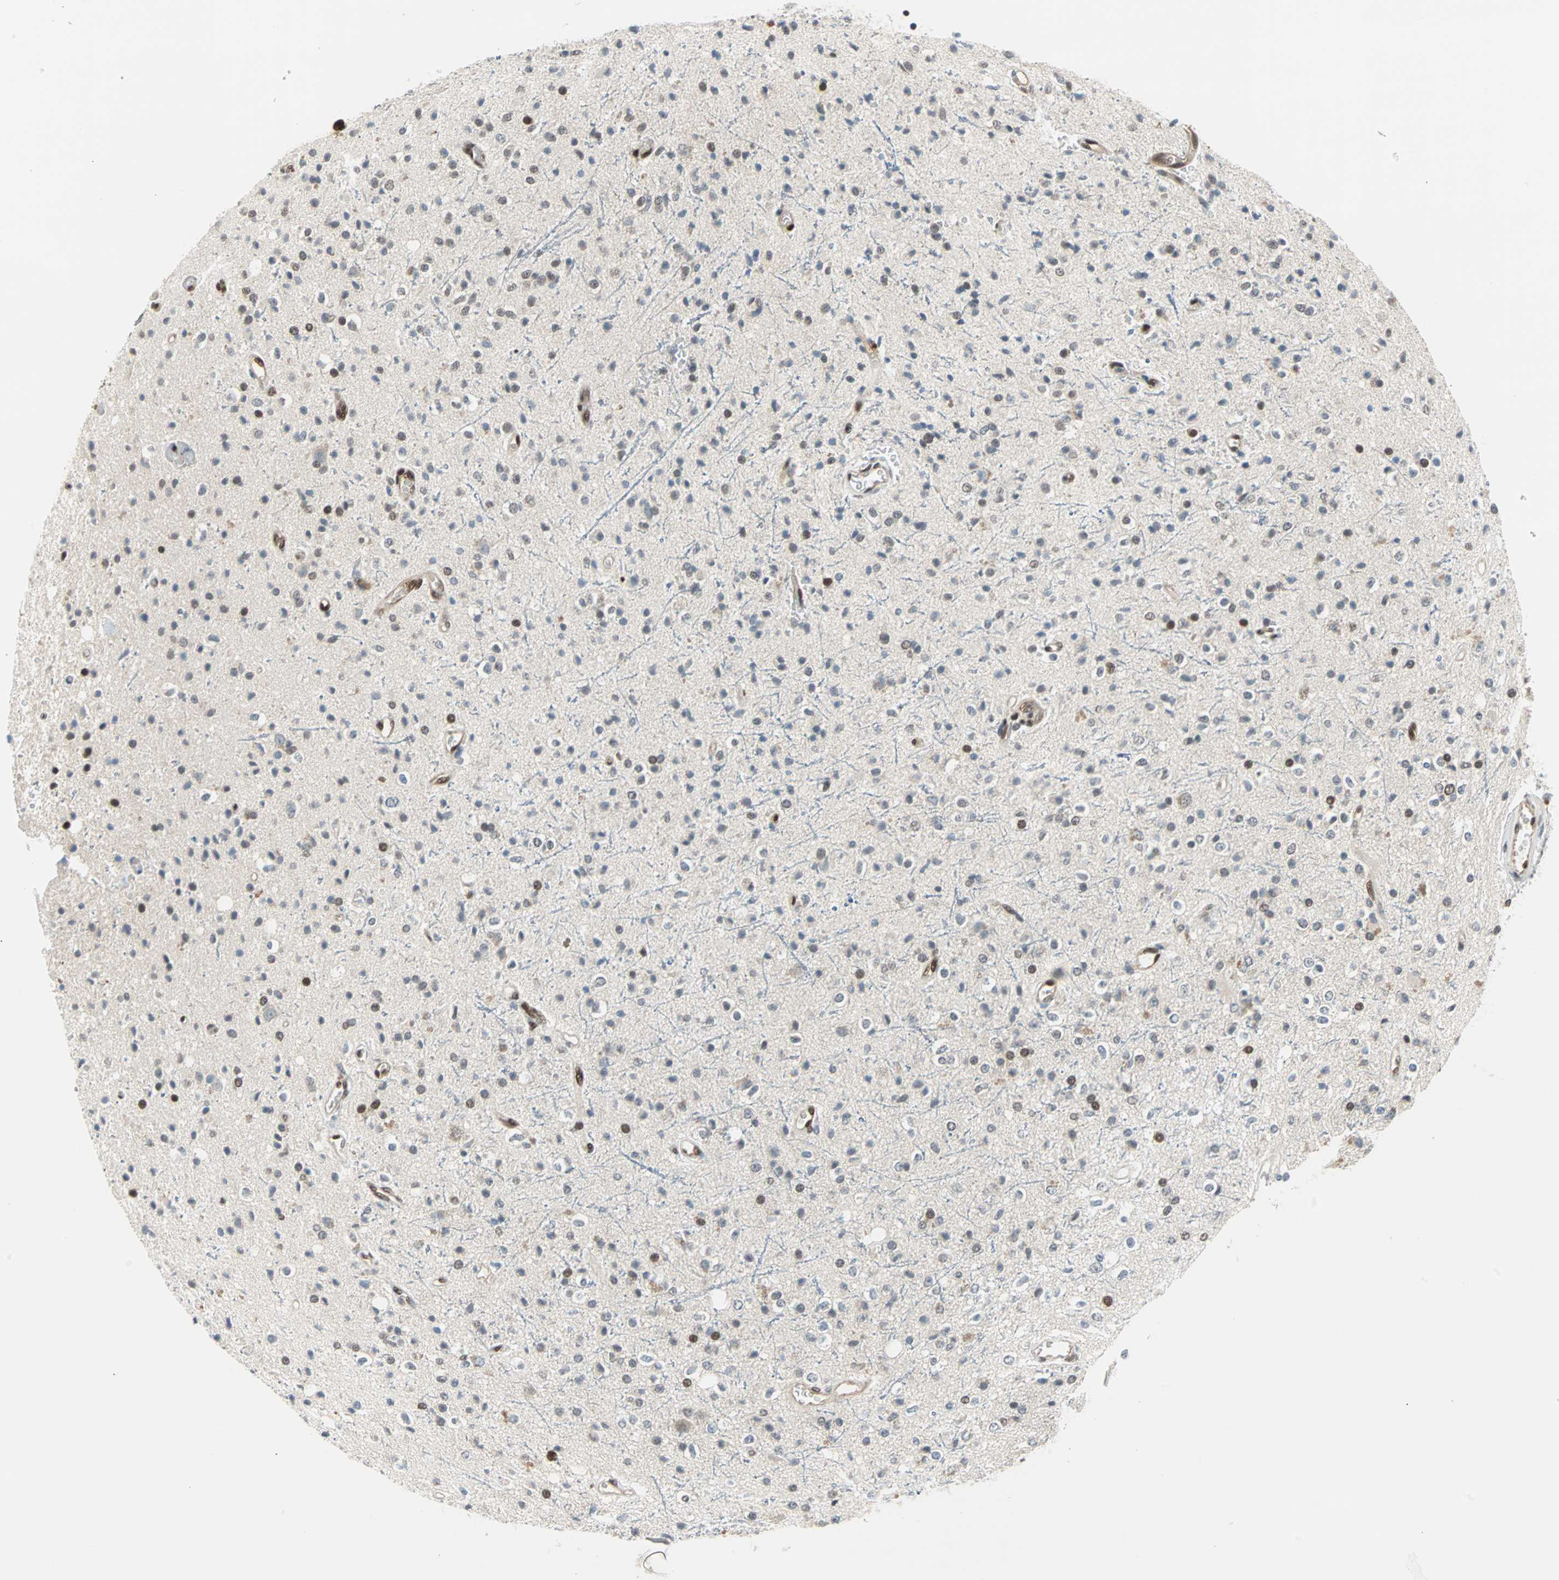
{"staining": {"intensity": "moderate", "quantity": "<25%", "location": "cytoplasmic/membranous,nuclear"}, "tissue": "glioma", "cell_type": "Tumor cells", "image_type": "cancer", "snomed": [{"axis": "morphology", "description": "Glioma, malignant, High grade"}, {"axis": "topography", "description": "Brain"}], "caption": "Glioma stained for a protein exhibits moderate cytoplasmic/membranous and nuclear positivity in tumor cells.", "gene": "WWTR1", "patient": {"sex": "male", "age": 47}}